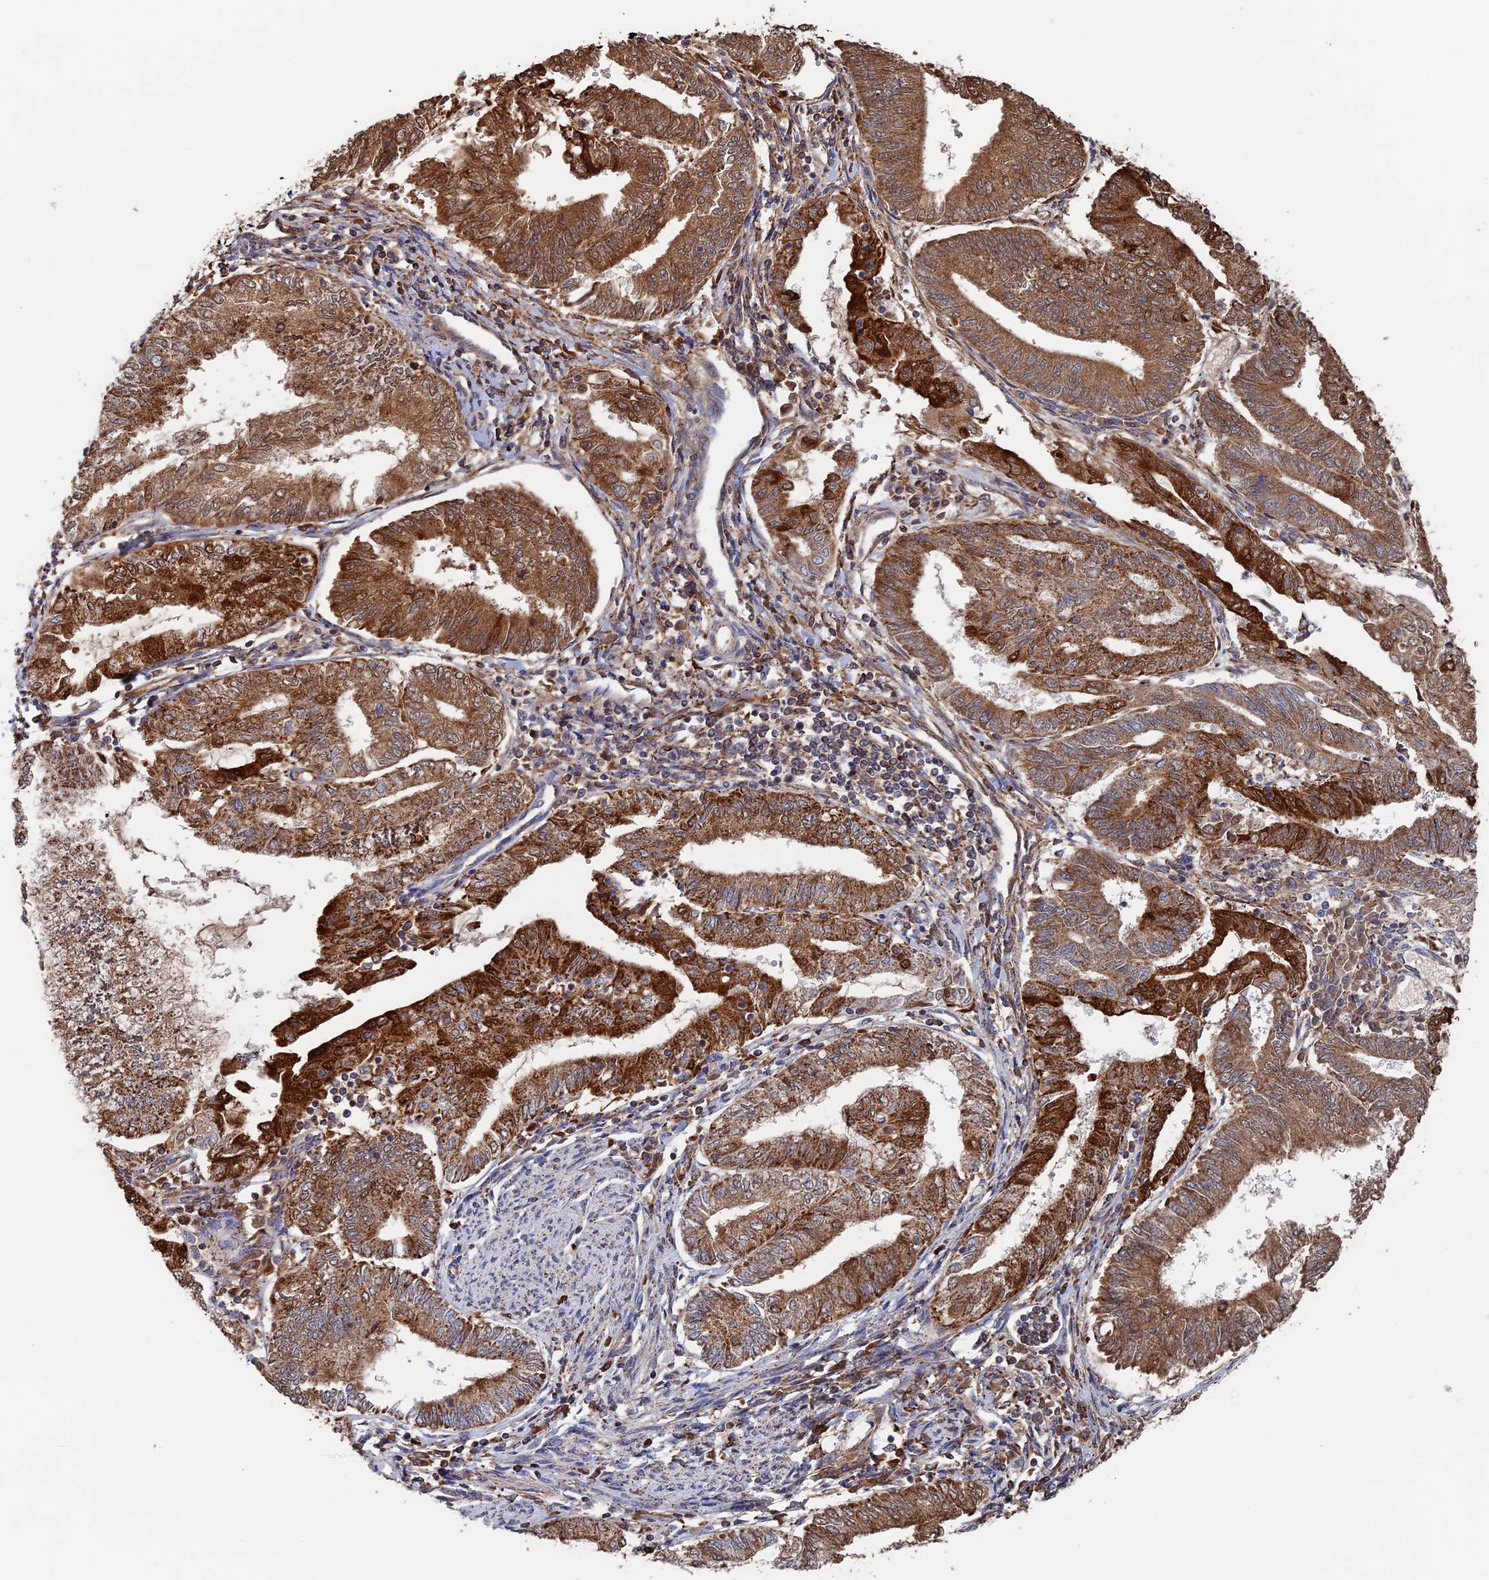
{"staining": {"intensity": "strong", "quantity": ">75%", "location": "cytoplasmic/membranous"}, "tissue": "endometrial cancer", "cell_type": "Tumor cells", "image_type": "cancer", "snomed": [{"axis": "morphology", "description": "Adenocarcinoma, NOS"}, {"axis": "topography", "description": "Endometrium"}], "caption": "This is an image of immunohistochemistry staining of endometrial cancer (adenocarcinoma), which shows strong staining in the cytoplasmic/membranous of tumor cells.", "gene": "SEC24D", "patient": {"sex": "female", "age": 66}}